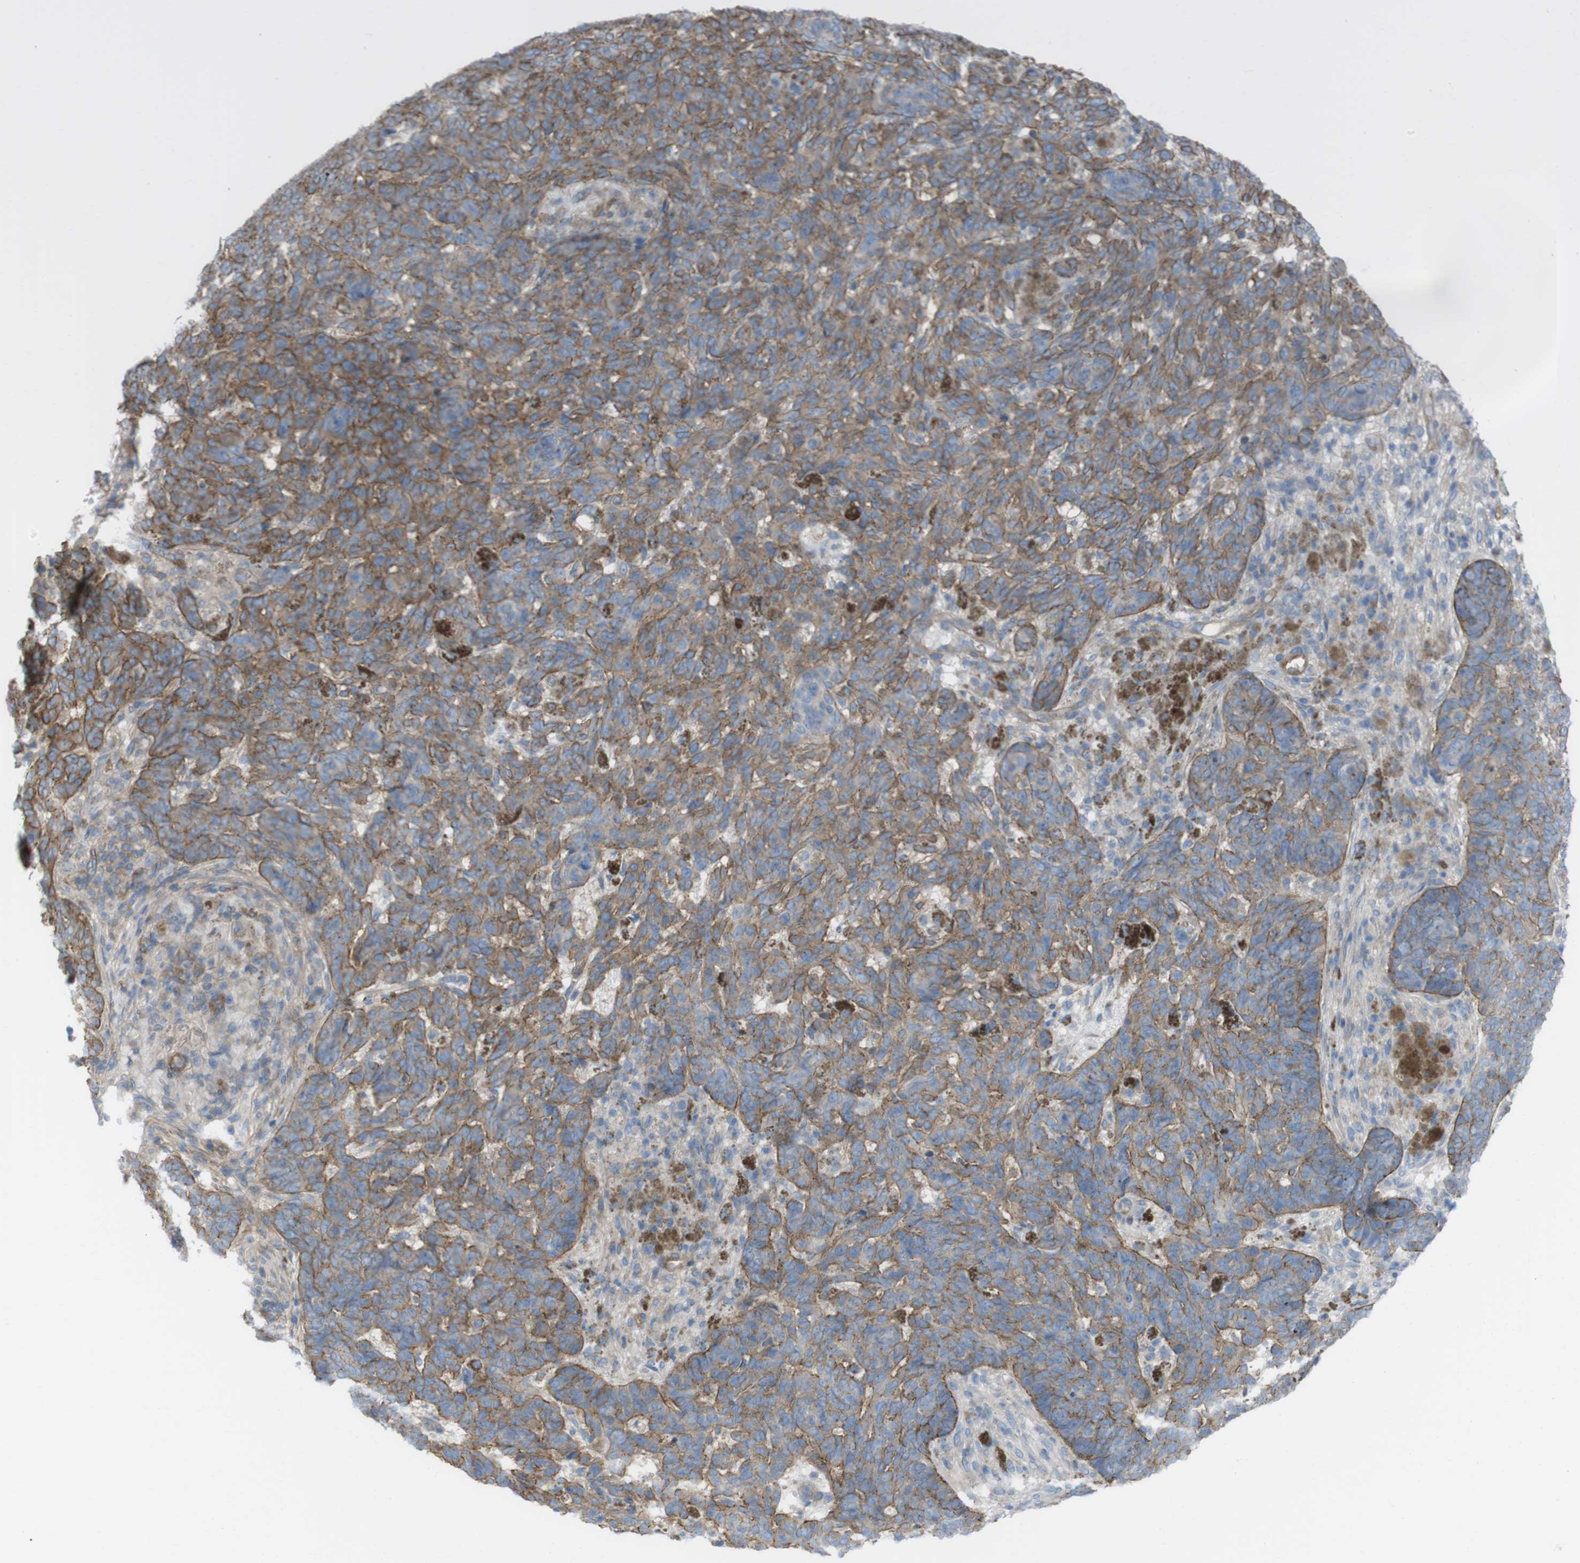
{"staining": {"intensity": "moderate", "quantity": ">75%", "location": "cytoplasmic/membranous"}, "tissue": "skin cancer", "cell_type": "Tumor cells", "image_type": "cancer", "snomed": [{"axis": "morphology", "description": "Basal cell carcinoma"}, {"axis": "topography", "description": "Skin"}], "caption": "Skin cancer tissue reveals moderate cytoplasmic/membranous staining in about >75% of tumor cells, visualized by immunohistochemistry.", "gene": "PREX2", "patient": {"sex": "male", "age": 85}}